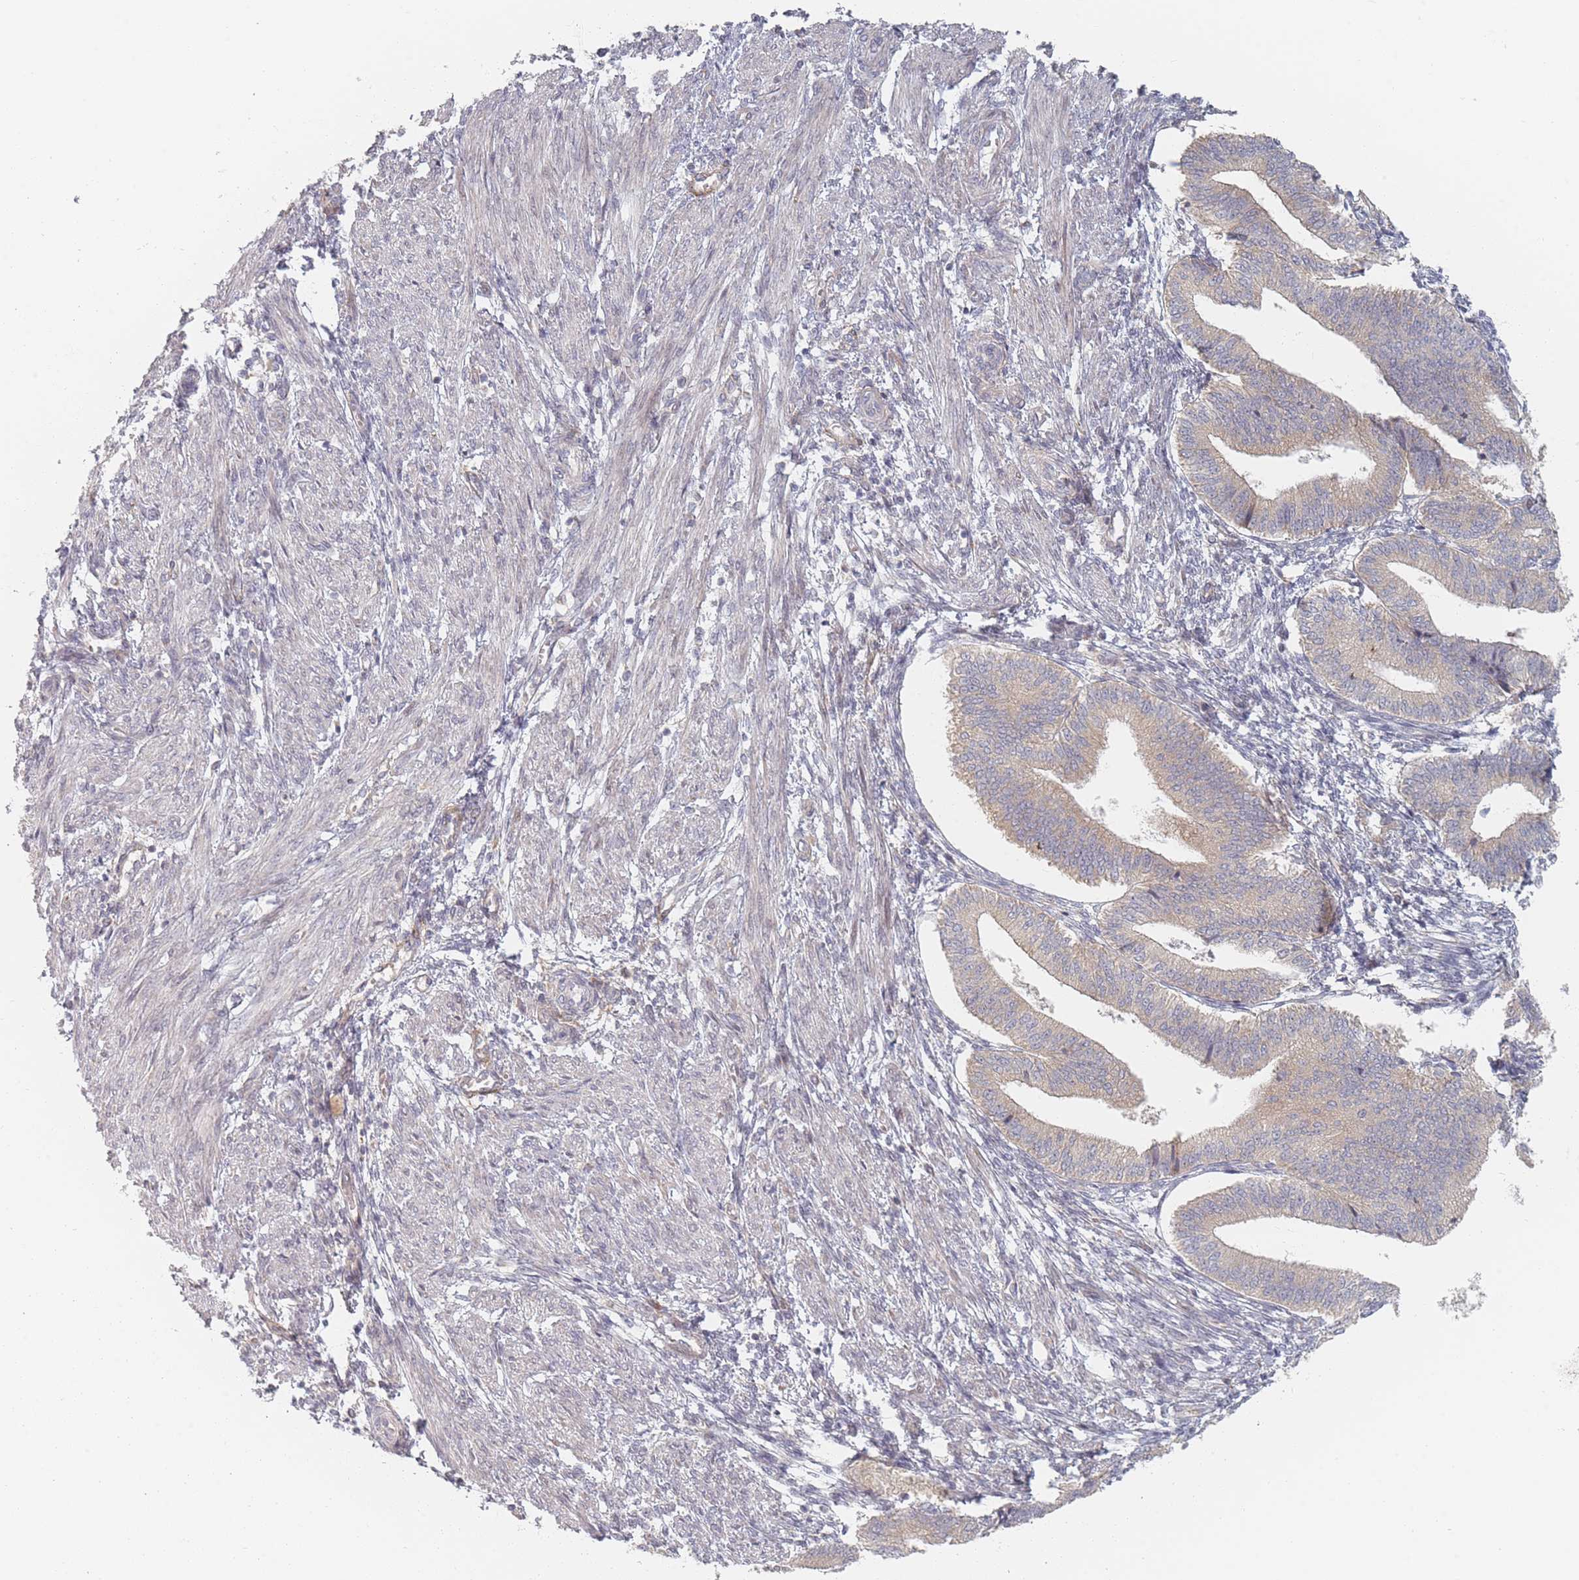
{"staining": {"intensity": "weak", "quantity": "<25%", "location": "nuclear"}, "tissue": "endometrium", "cell_type": "Cells in endometrial stroma", "image_type": "normal", "snomed": [{"axis": "morphology", "description": "Normal tissue, NOS"}, {"axis": "topography", "description": "Endometrium"}], "caption": "IHC of normal human endometrium exhibits no positivity in cells in endometrial stroma. (Stains: DAB (3,3'-diaminobenzidine) immunohistochemistry with hematoxylin counter stain, Microscopy: brightfield microscopy at high magnification).", "gene": "ZKSCAN7", "patient": {"sex": "female", "age": 34}}